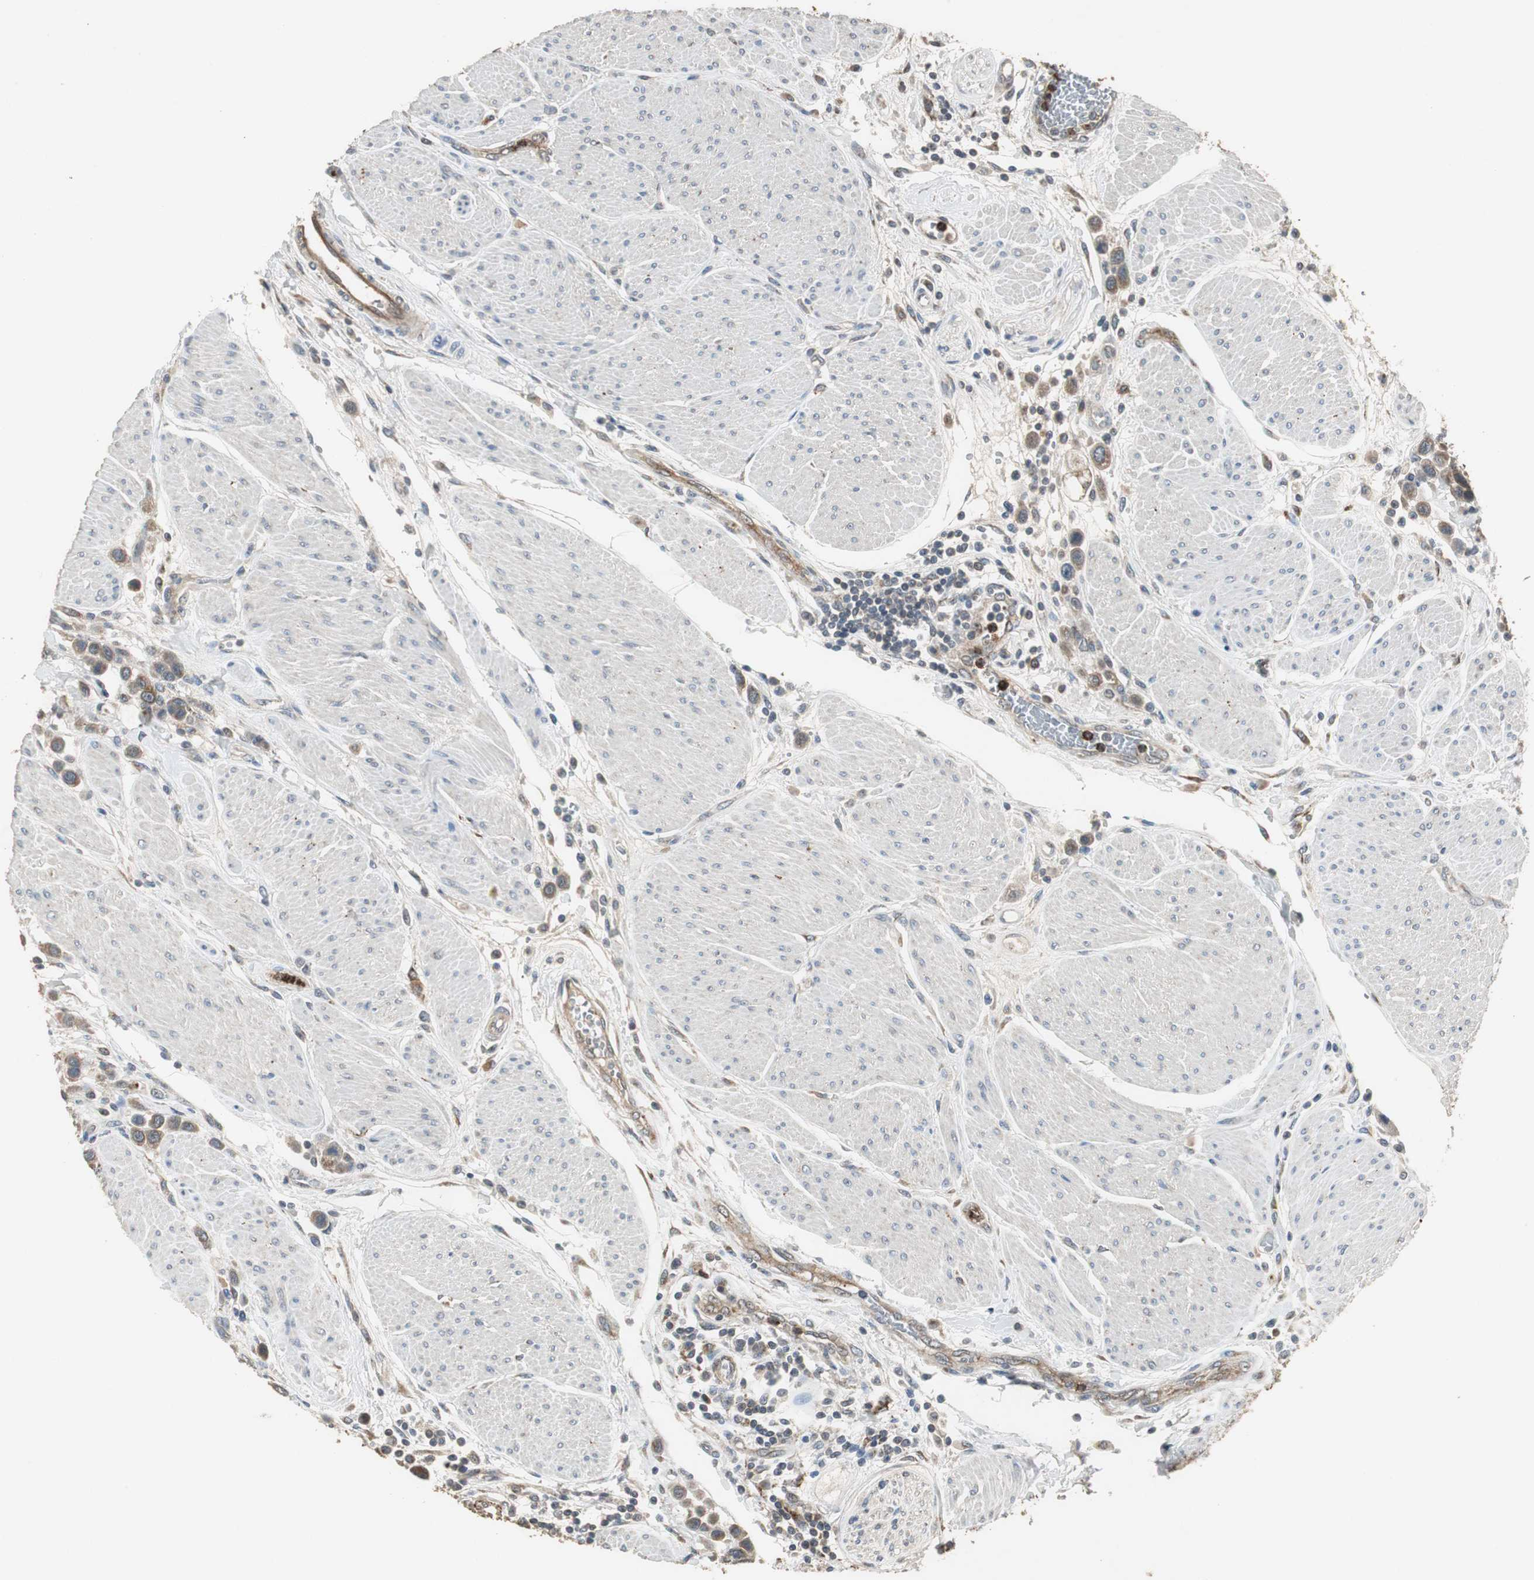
{"staining": {"intensity": "moderate", "quantity": ">75%", "location": "cytoplasmic/membranous"}, "tissue": "urothelial cancer", "cell_type": "Tumor cells", "image_type": "cancer", "snomed": [{"axis": "morphology", "description": "Urothelial carcinoma, High grade"}, {"axis": "topography", "description": "Urinary bladder"}], "caption": "Immunohistochemistry image of human urothelial cancer stained for a protein (brown), which shows medium levels of moderate cytoplasmic/membranous expression in approximately >75% of tumor cells.", "gene": "JTB", "patient": {"sex": "male", "age": 50}}